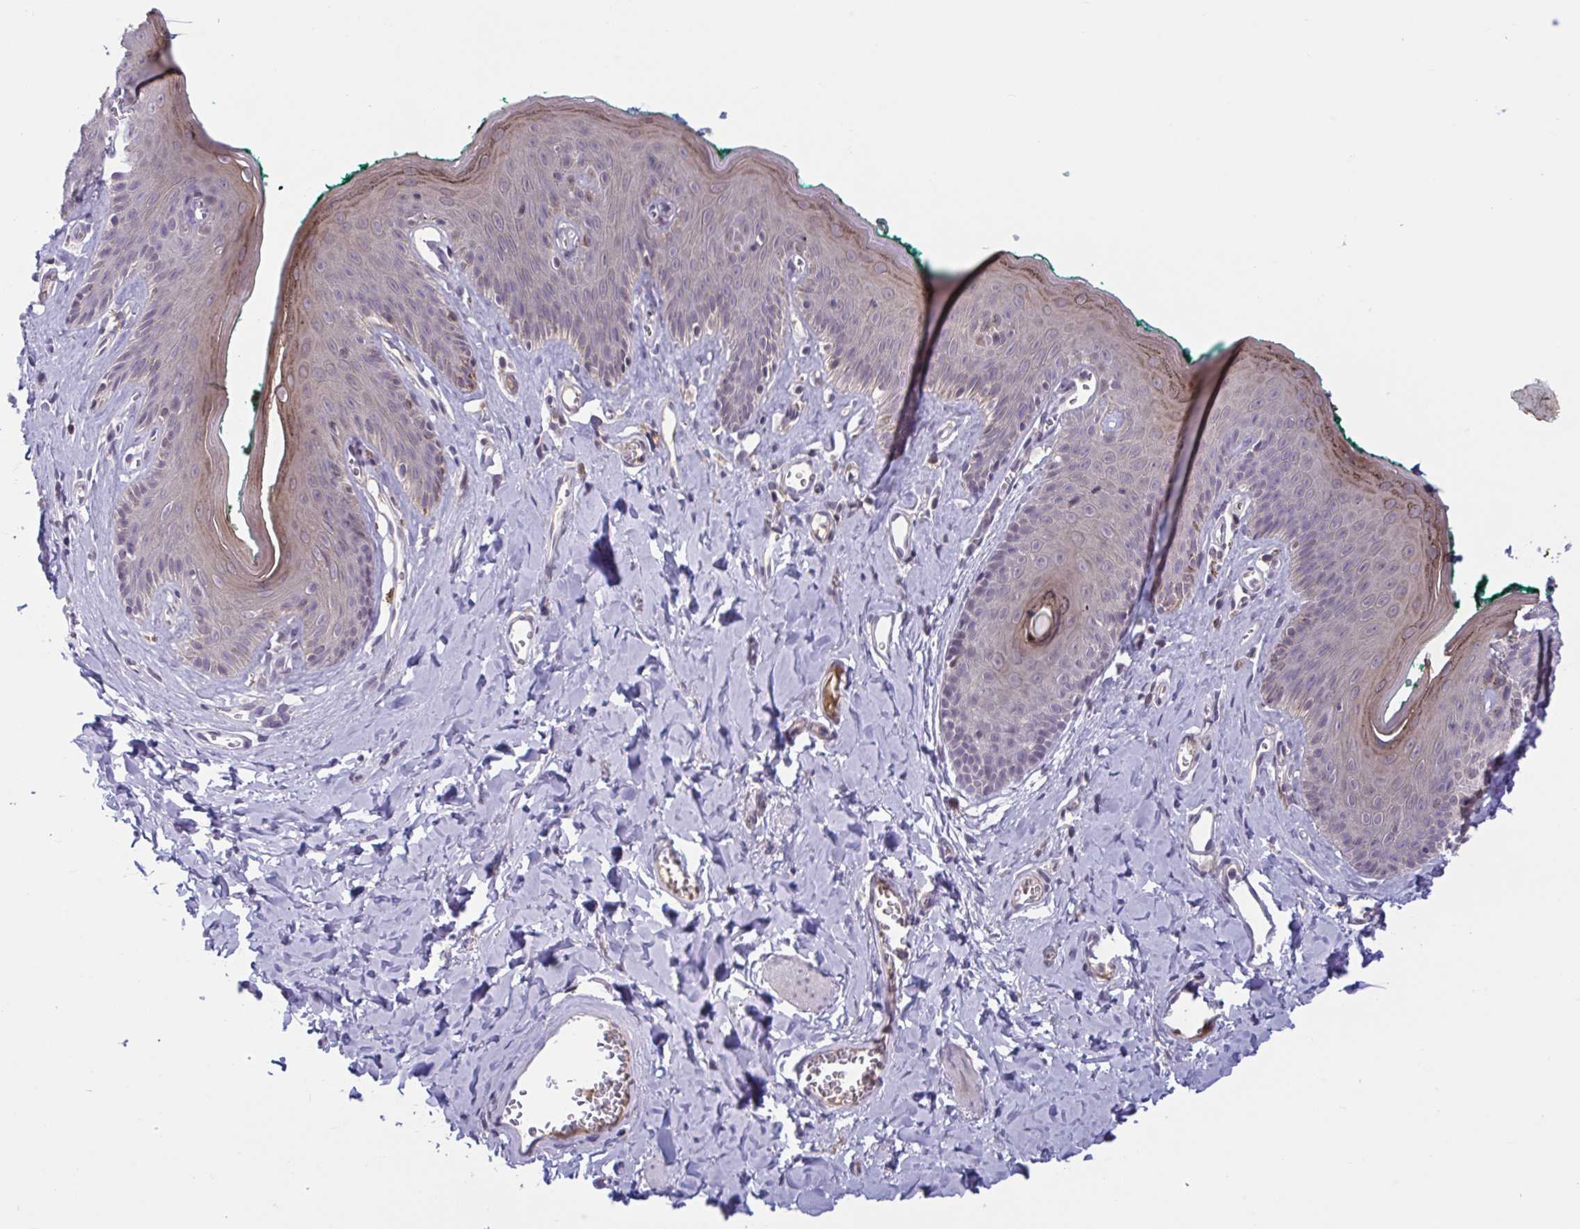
{"staining": {"intensity": "moderate", "quantity": "<25%", "location": "cytoplasmic/membranous"}, "tissue": "skin", "cell_type": "Epidermal cells", "image_type": "normal", "snomed": [{"axis": "morphology", "description": "Normal tissue, NOS"}, {"axis": "topography", "description": "Vulva"}, {"axis": "topography", "description": "Peripheral nerve tissue"}], "caption": "Protein positivity by immunohistochemistry displays moderate cytoplasmic/membranous staining in approximately <25% of epidermal cells in normal skin.", "gene": "TTC7B", "patient": {"sex": "female", "age": 66}}